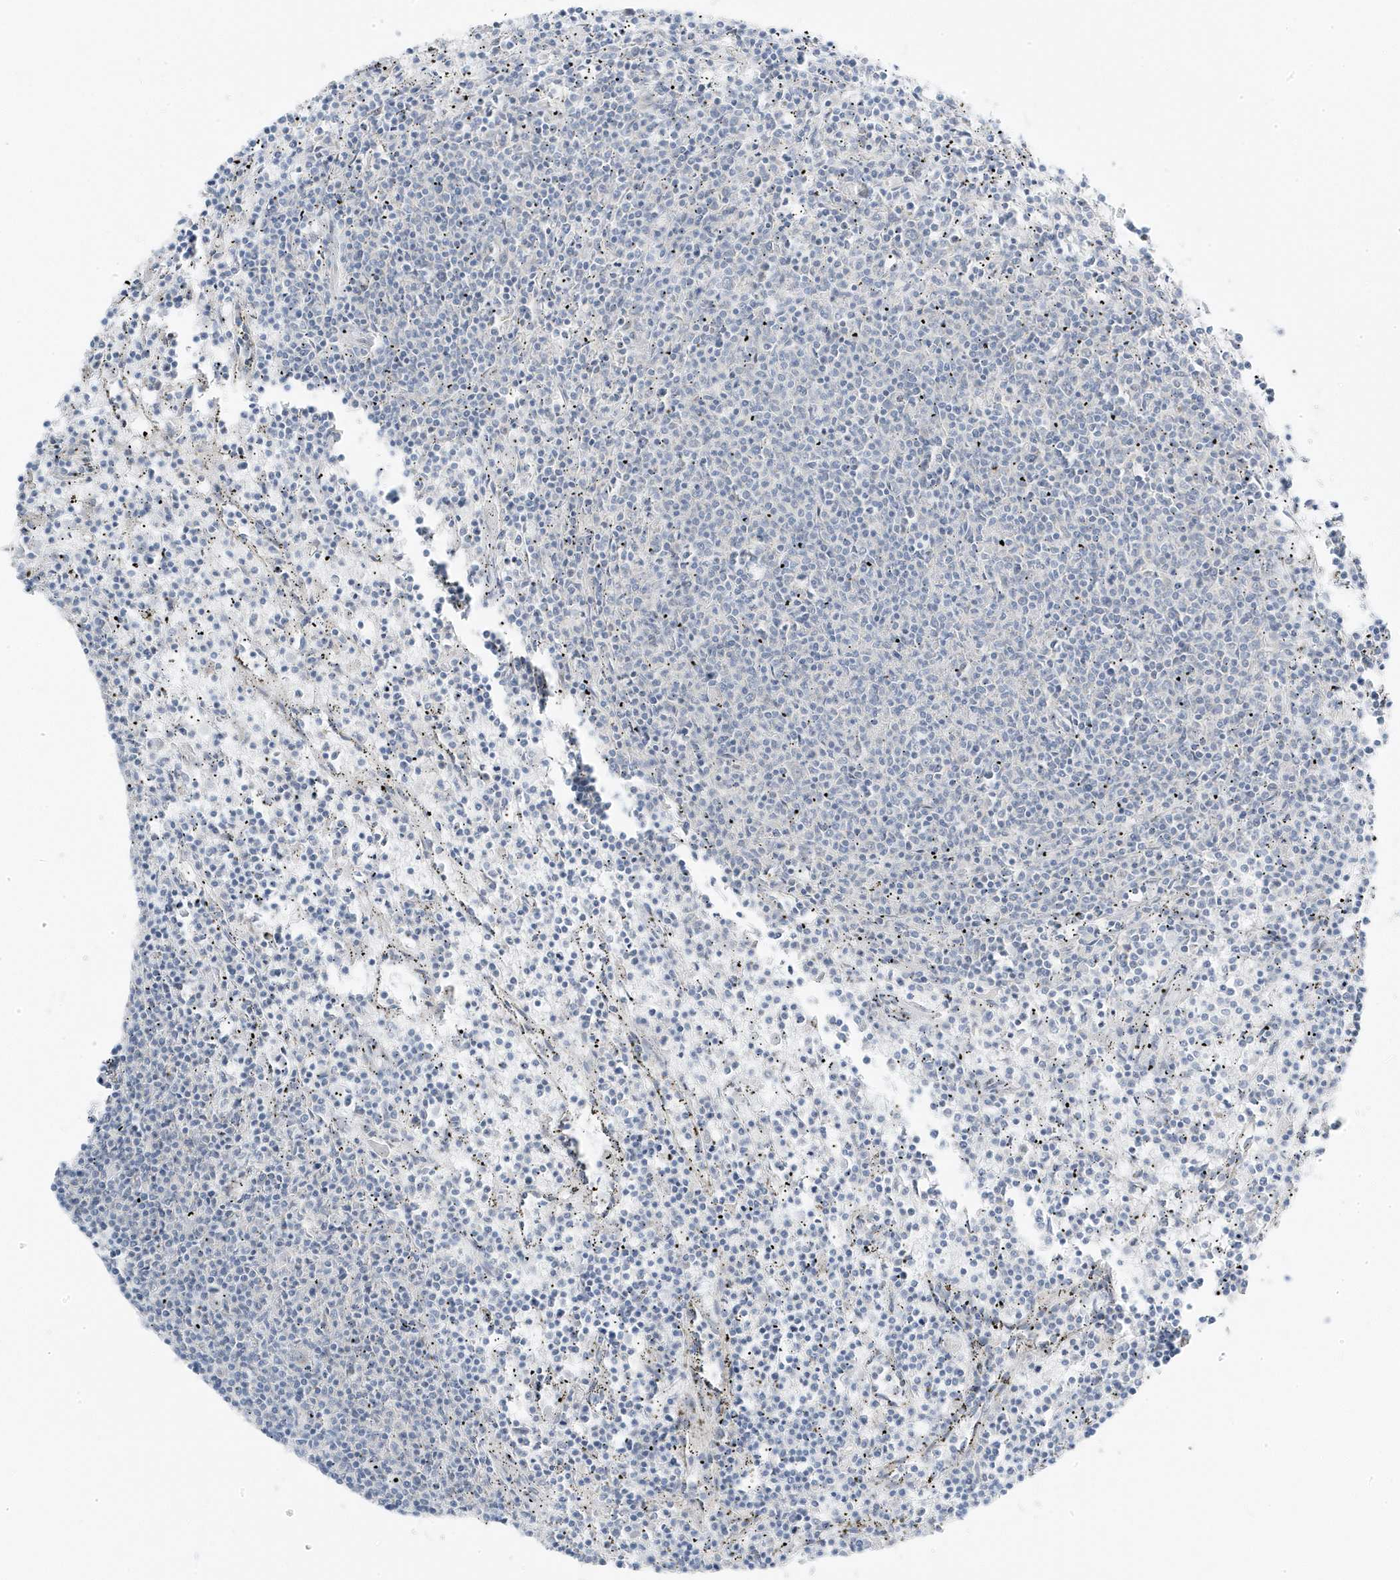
{"staining": {"intensity": "negative", "quantity": "none", "location": "none"}, "tissue": "lymphoma", "cell_type": "Tumor cells", "image_type": "cancer", "snomed": [{"axis": "morphology", "description": "Malignant lymphoma, non-Hodgkin's type, Low grade"}, {"axis": "topography", "description": "Spleen"}], "caption": "Protein analysis of lymphoma displays no significant staining in tumor cells.", "gene": "TSEN15", "patient": {"sex": "female", "age": 50}}